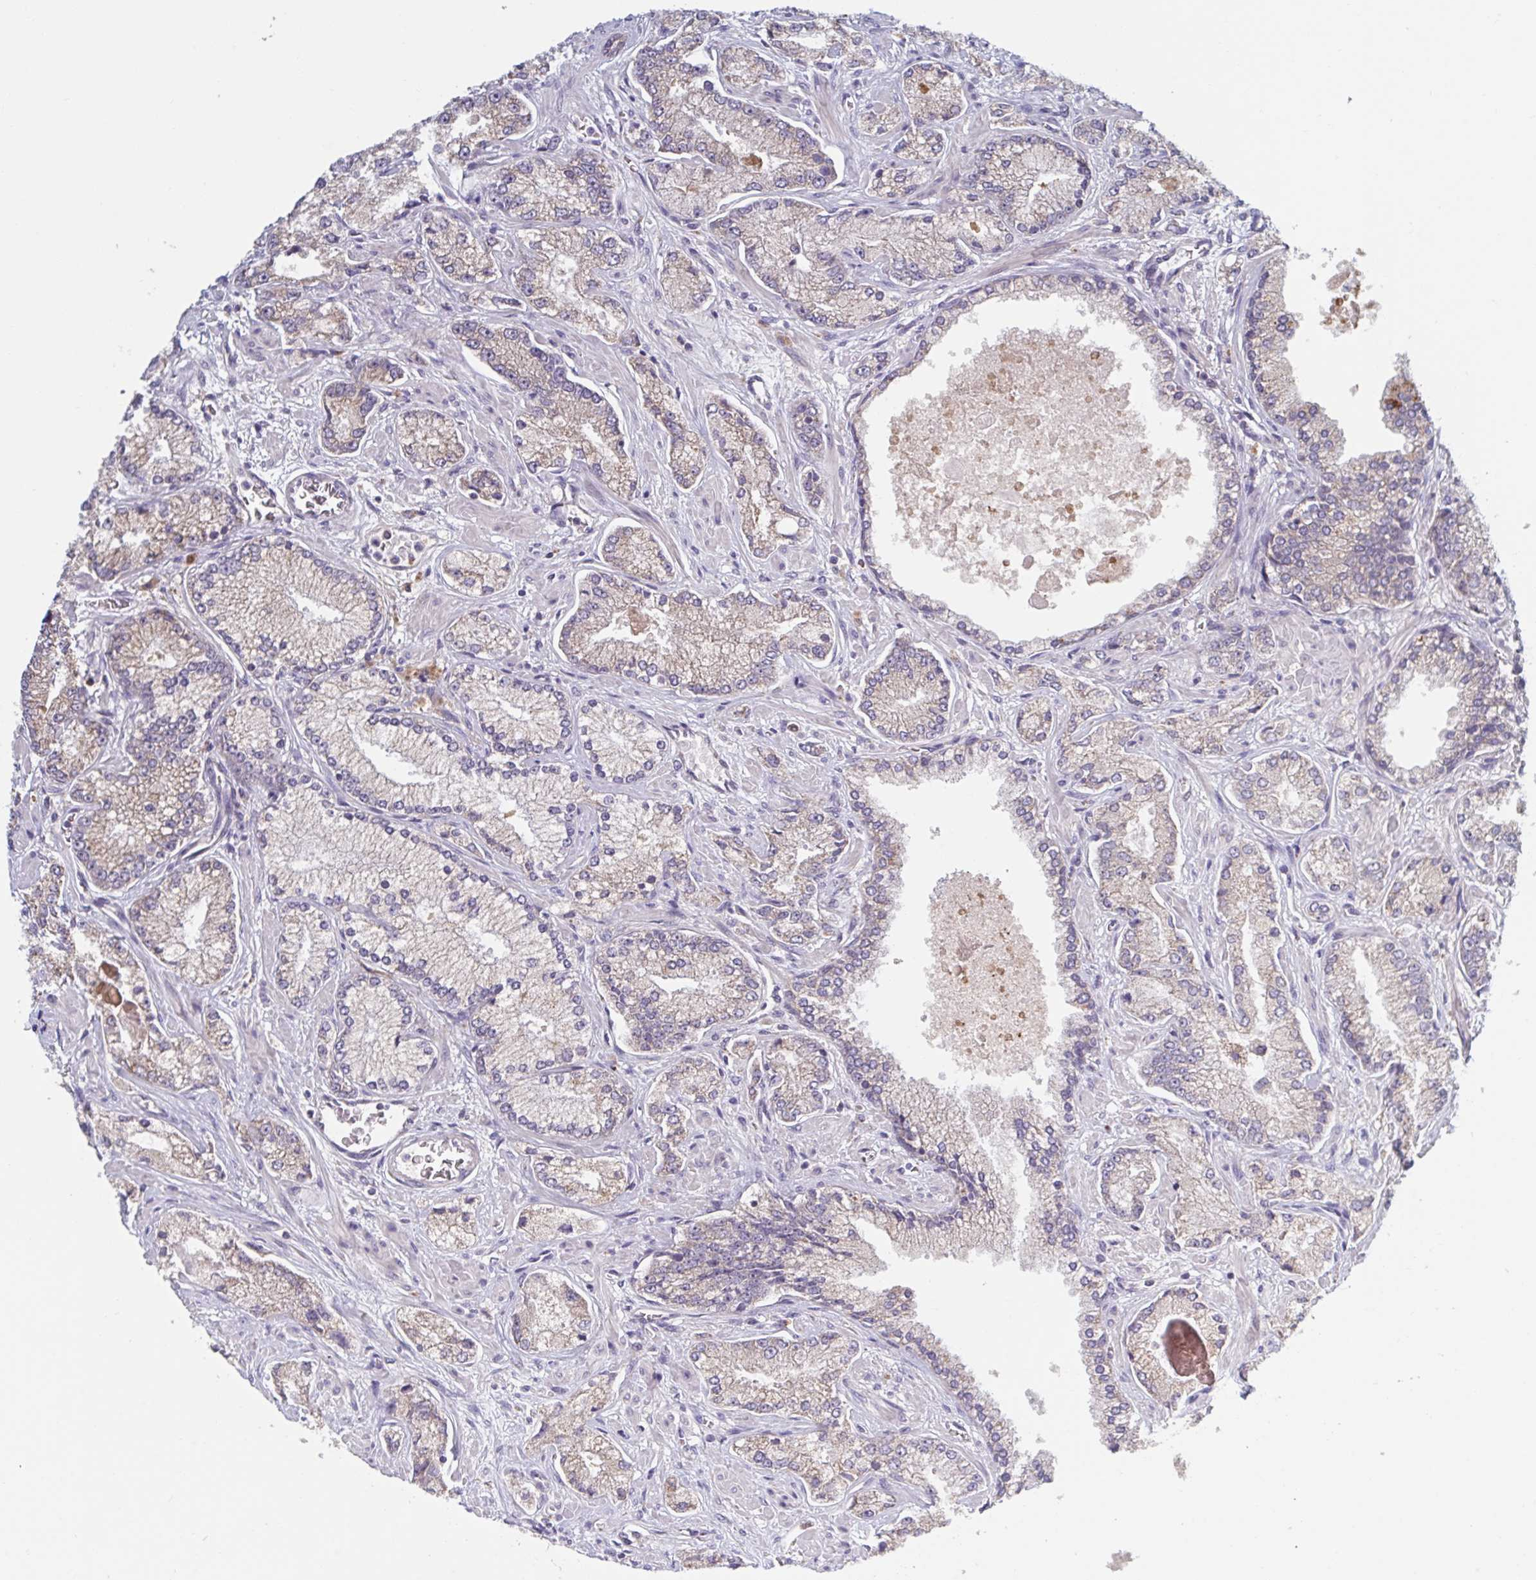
{"staining": {"intensity": "weak", "quantity": "25%-75%", "location": "cytoplasmic/membranous"}, "tissue": "prostate cancer", "cell_type": "Tumor cells", "image_type": "cancer", "snomed": [{"axis": "morphology", "description": "Normal tissue, NOS"}, {"axis": "morphology", "description": "Adenocarcinoma, High grade"}, {"axis": "topography", "description": "Prostate"}, {"axis": "topography", "description": "Peripheral nerve tissue"}], "caption": "Adenocarcinoma (high-grade) (prostate) stained for a protein (brown) shows weak cytoplasmic/membranous positive positivity in about 25%-75% of tumor cells.", "gene": "CD1E", "patient": {"sex": "male", "age": 68}}